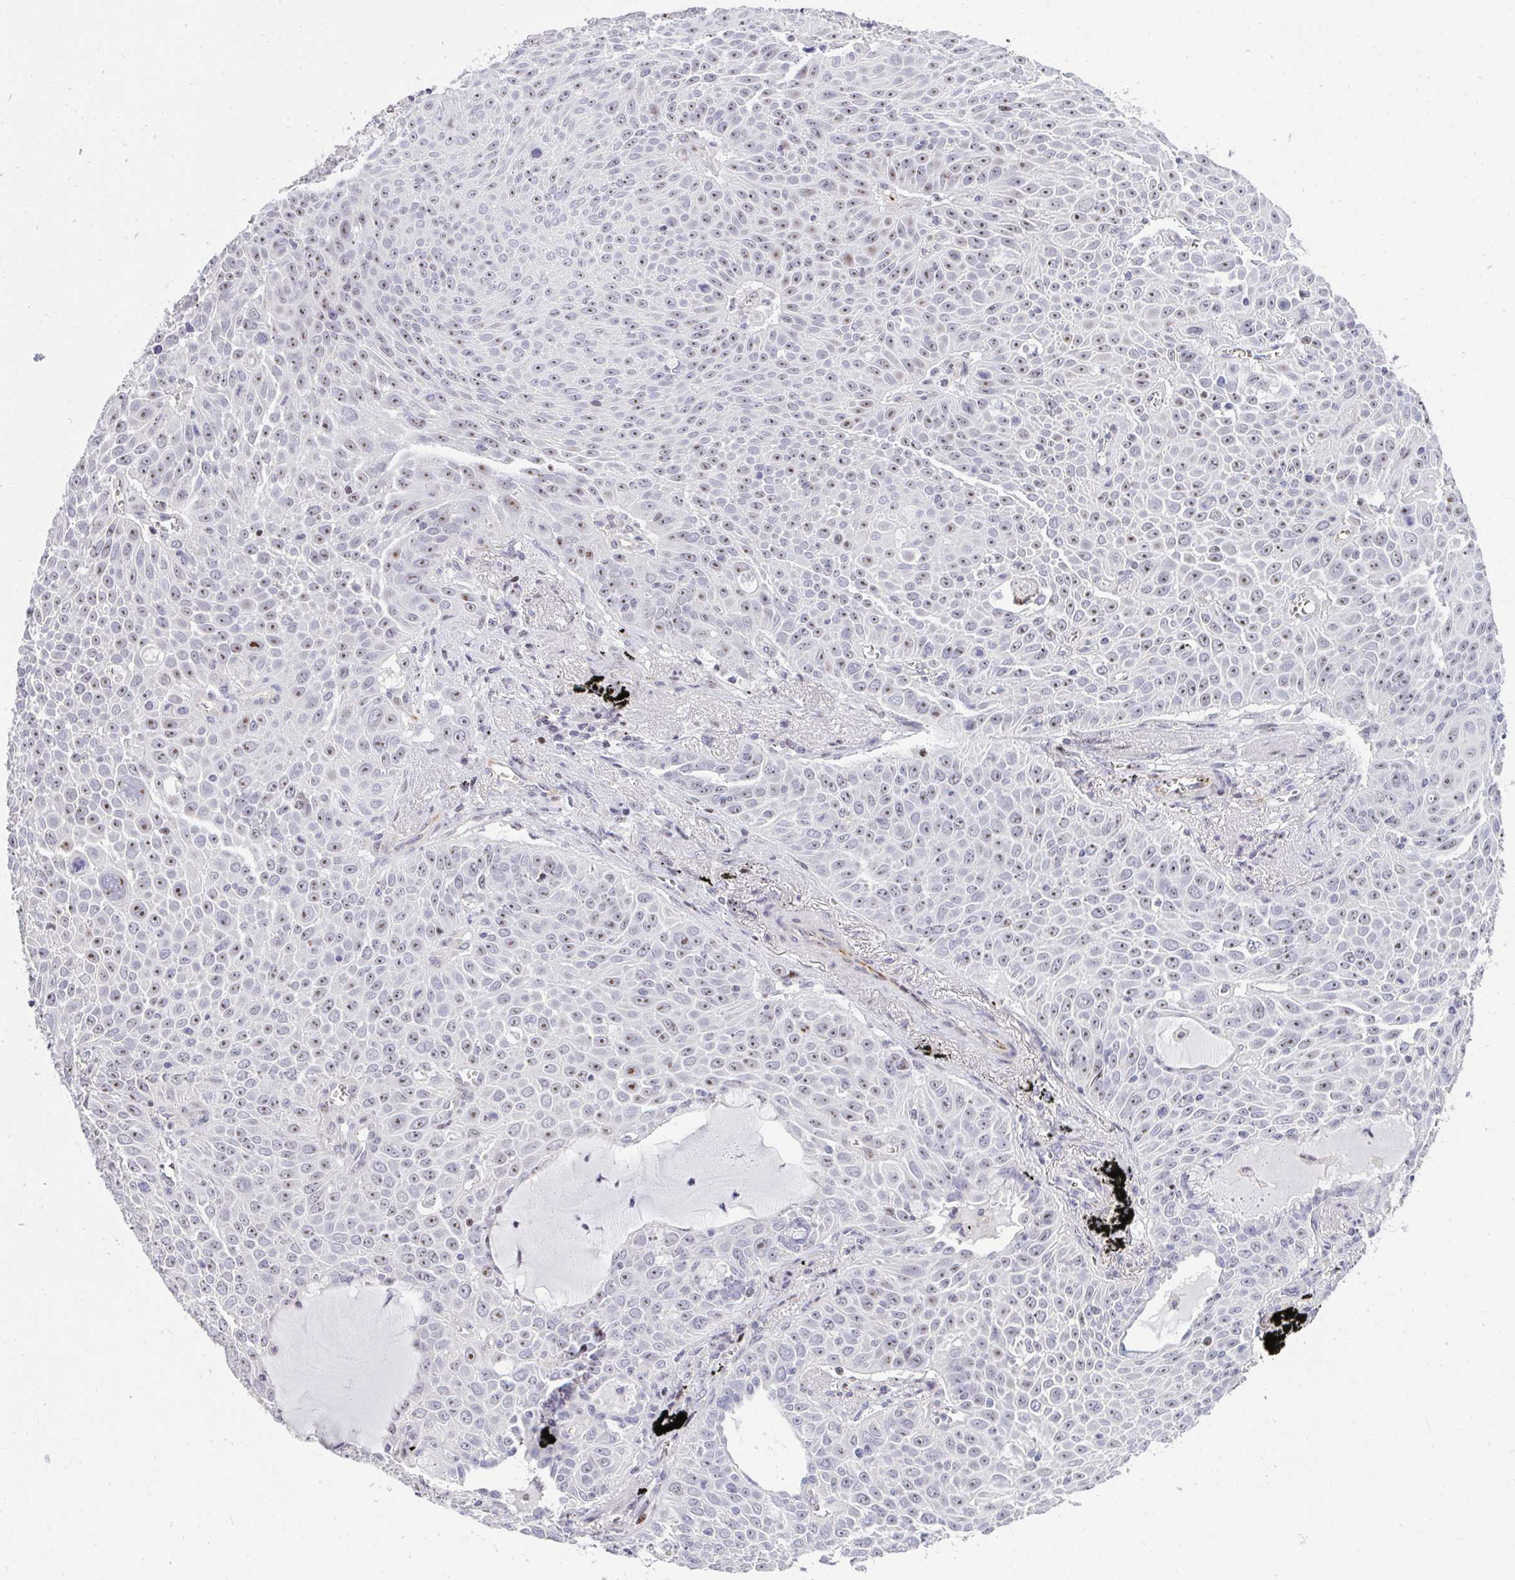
{"staining": {"intensity": "weak", "quantity": ">75%", "location": "nuclear"}, "tissue": "lung cancer", "cell_type": "Tumor cells", "image_type": "cancer", "snomed": [{"axis": "morphology", "description": "Squamous cell carcinoma, NOS"}, {"axis": "morphology", "description": "Squamous cell carcinoma, metastatic, NOS"}, {"axis": "topography", "description": "Lymph node"}, {"axis": "topography", "description": "Lung"}], "caption": "An image showing weak nuclear positivity in approximately >75% of tumor cells in lung squamous cell carcinoma, as visualized by brown immunohistochemical staining.", "gene": "PLPPR3", "patient": {"sex": "female", "age": 62}}